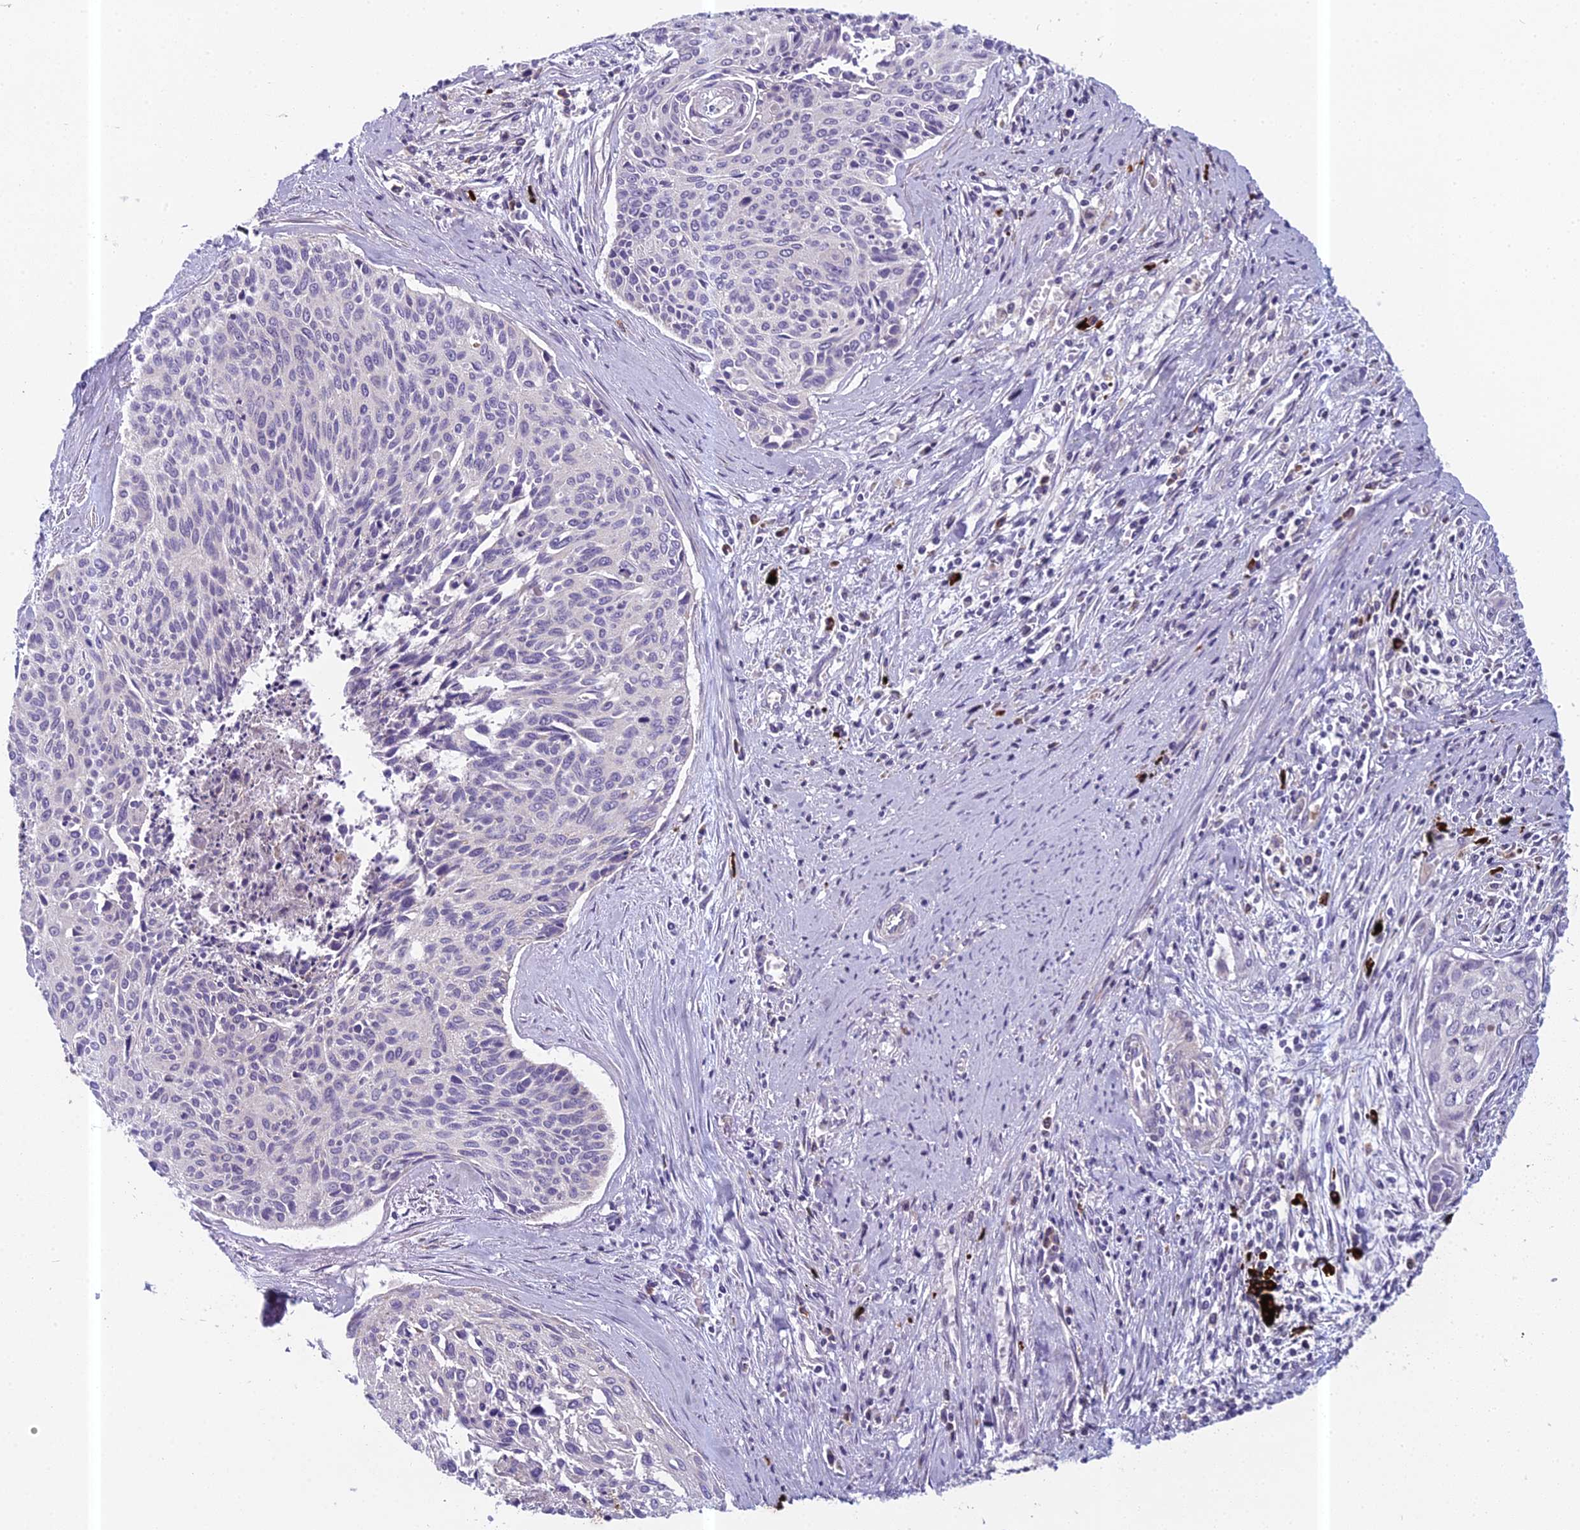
{"staining": {"intensity": "negative", "quantity": "none", "location": "none"}, "tissue": "cervical cancer", "cell_type": "Tumor cells", "image_type": "cancer", "snomed": [{"axis": "morphology", "description": "Squamous cell carcinoma, NOS"}, {"axis": "topography", "description": "Cervix"}], "caption": "Tumor cells show no significant protein positivity in cervical cancer (squamous cell carcinoma).", "gene": "ENSG00000188897", "patient": {"sex": "female", "age": 55}}